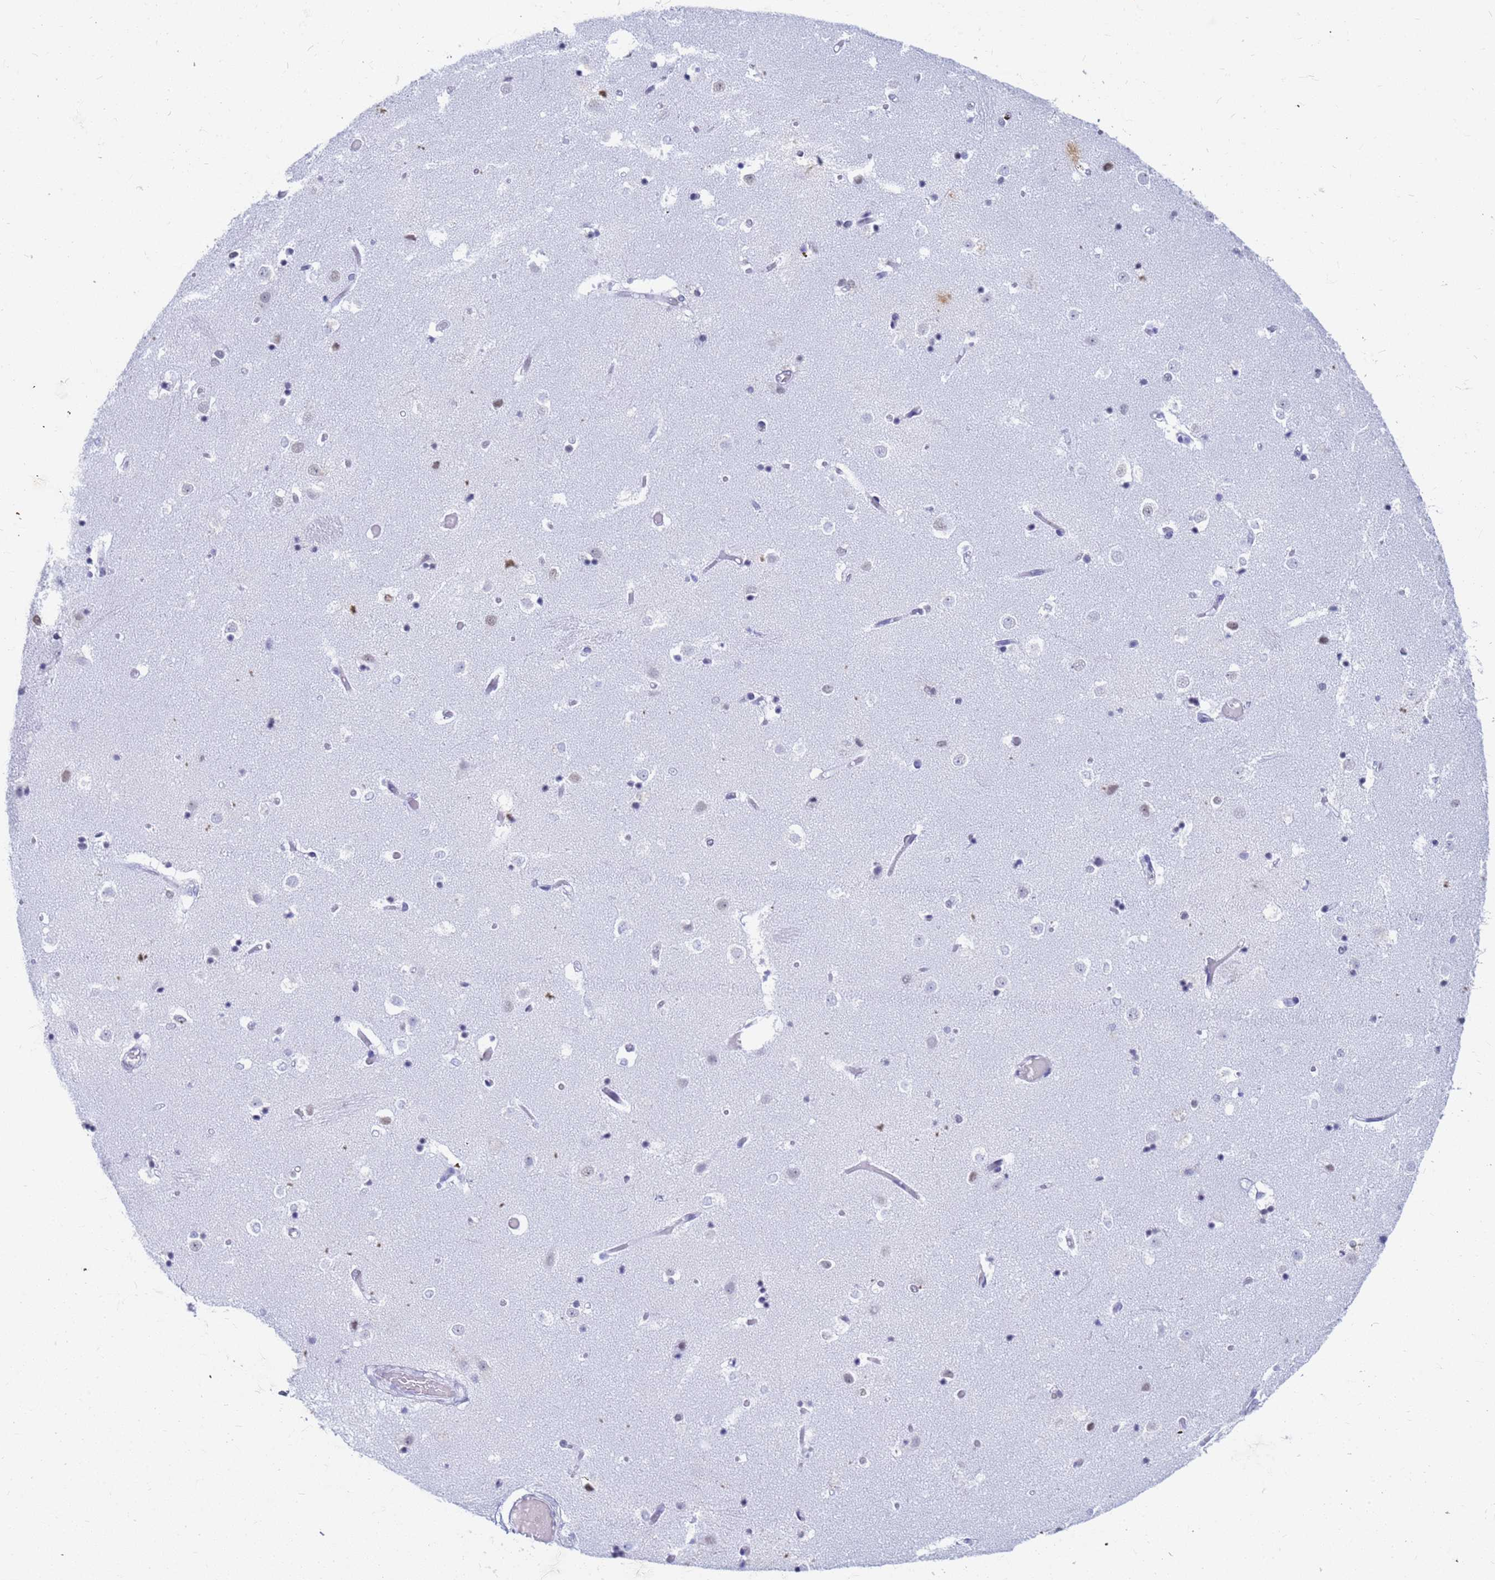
{"staining": {"intensity": "negative", "quantity": "none", "location": "none"}, "tissue": "caudate", "cell_type": "Glial cells", "image_type": "normal", "snomed": [{"axis": "morphology", "description": "Normal tissue, NOS"}, {"axis": "topography", "description": "Lateral ventricle wall"}], "caption": "IHC image of normal caudate: caudate stained with DAB (3,3'-diaminobenzidine) displays no significant protein expression in glial cells.", "gene": "SLC7A9", "patient": {"sex": "female", "age": 52}}